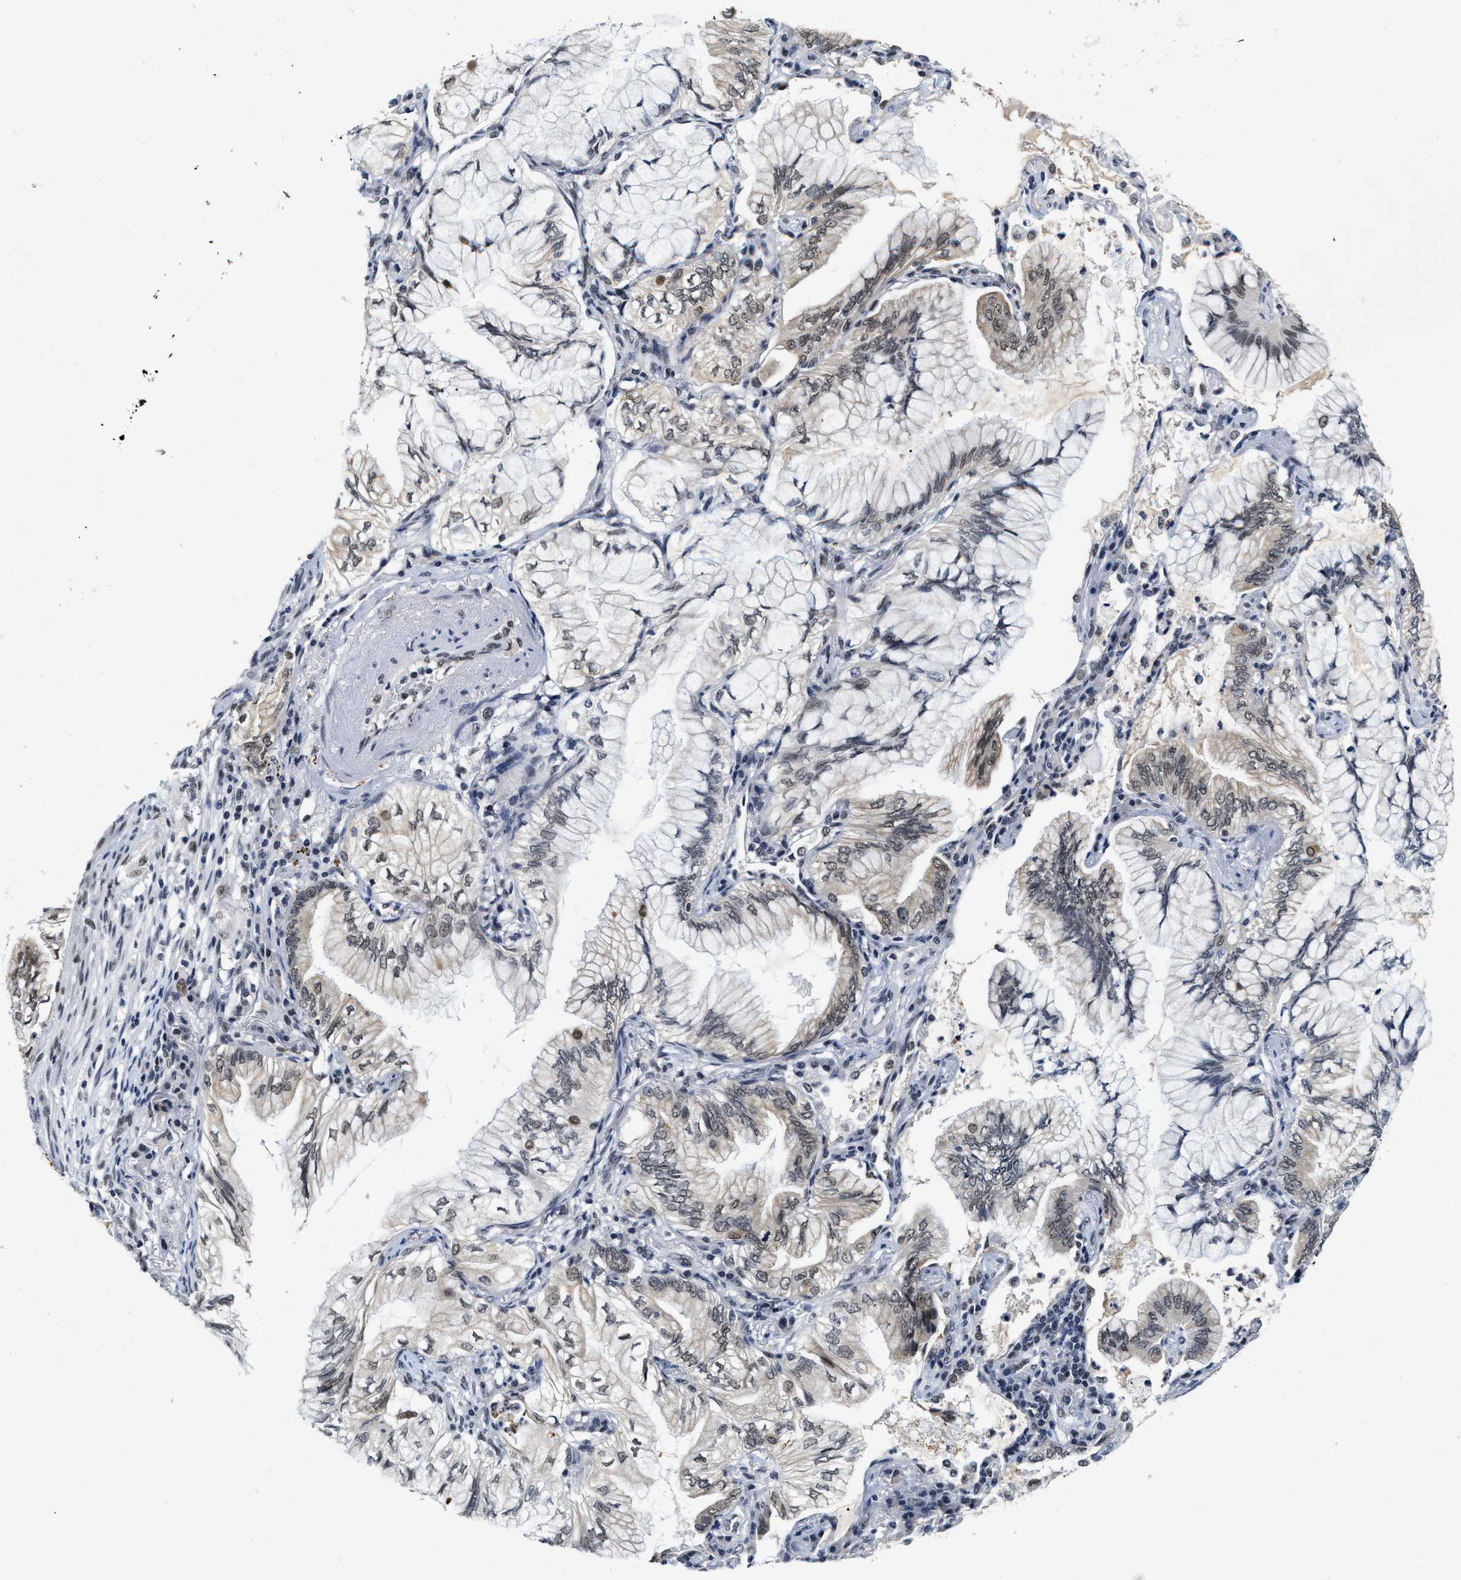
{"staining": {"intensity": "weak", "quantity": "25%-75%", "location": "cytoplasmic/membranous,nuclear"}, "tissue": "lung cancer", "cell_type": "Tumor cells", "image_type": "cancer", "snomed": [{"axis": "morphology", "description": "Adenocarcinoma, NOS"}, {"axis": "topography", "description": "Lung"}], "caption": "Brown immunohistochemical staining in adenocarcinoma (lung) reveals weak cytoplasmic/membranous and nuclear positivity in about 25%-75% of tumor cells. (DAB IHC, brown staining for protein, blue staining for nuclei).", "gene": "INIP", "patient": {"sex": "female", "age": 70}}